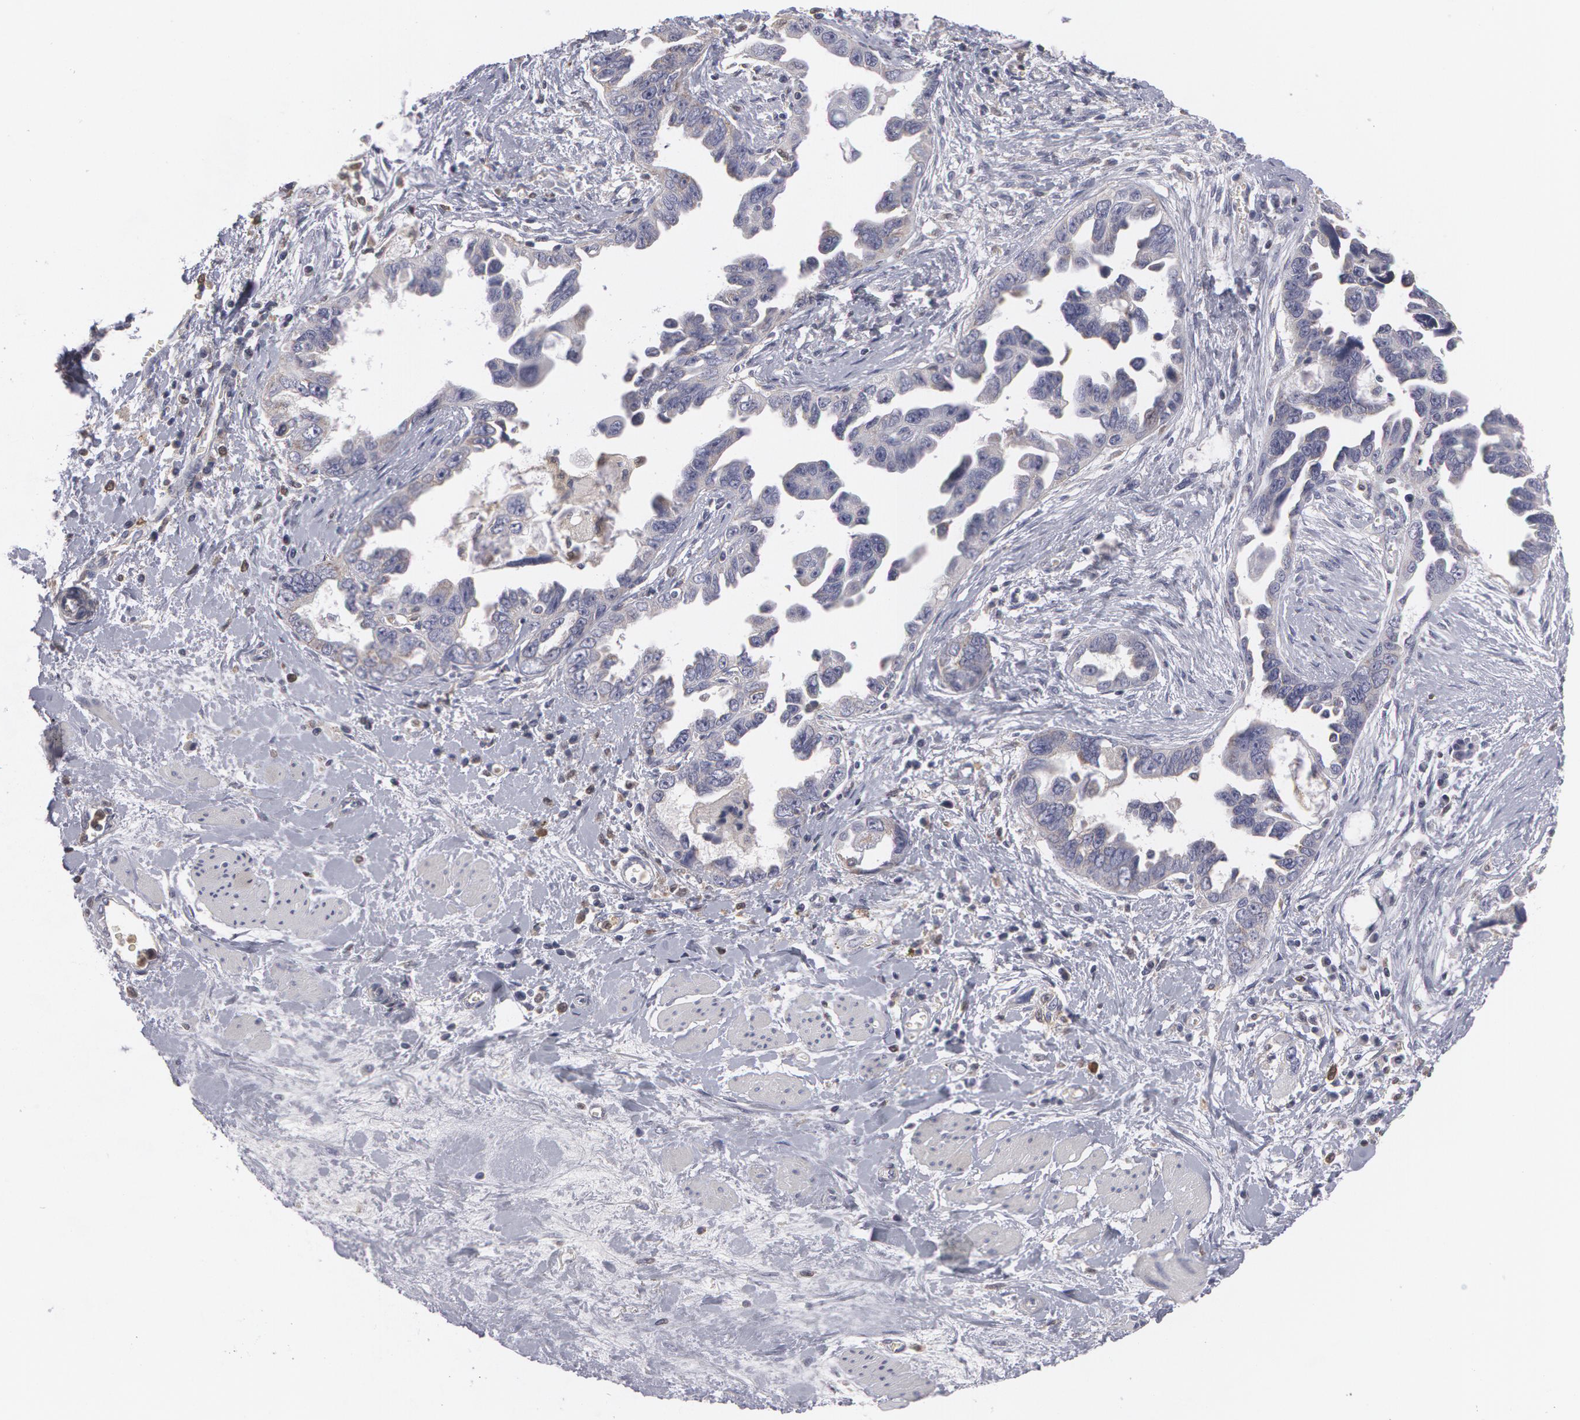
{"staining": {"intensity": "weak", "quantity": "25%-75%", "location": "cytoplasmic/membranous"}, "tissue": "ovarian cancer", "cell_type": "Tumor cells", "image_type": "cancer", "snomed": [{"axis": "morphology", "description": "Cystadenocarcinoma, serous, NOS"}, {"axis": "topography", "description": "Ovary"}], "caption": "This is an image of immunohistochemistry staining of ovarian cancer, which shows weak positivity in the cytoplasmic/membranous of tumor cells.", "gene": "CAT", "patient": {"sex": "female", "age": 63}}